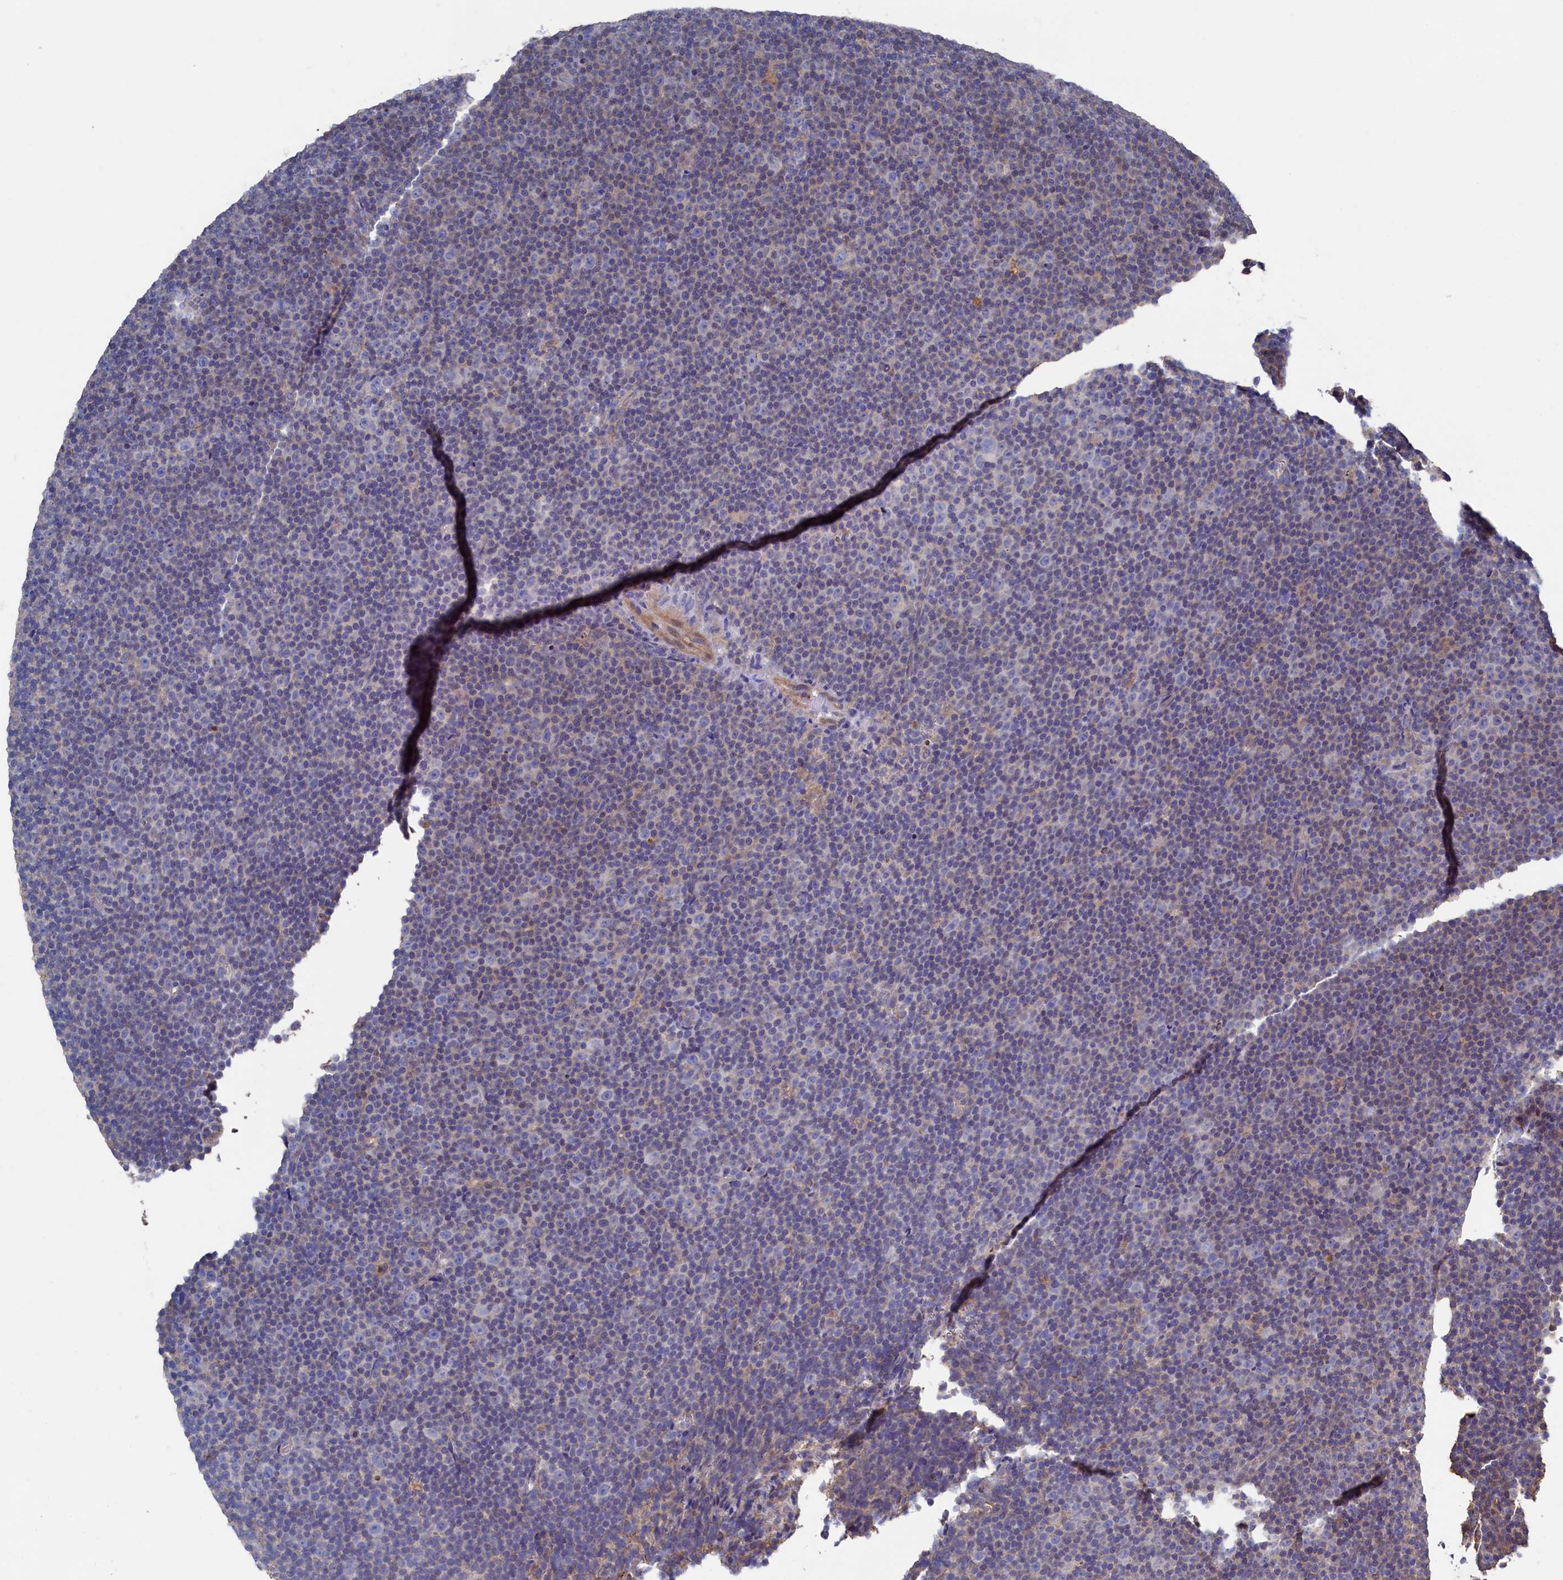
{"staining": {"intensity": "negative", "quantity": "none", "location": "none"}, "tissue": "lymphoma", "cell_type": "Tumor cells", "image_type": "cancer", "snomed": [{"axis": "morphology", "description": "Malignant lymphoma, non-Hodgkin's type, Low grade"}, {"axis": "topography", "description": "Lymph node"}], "caption": "An immunohistochemistry (IHC) histopathology image of lymphoma is shown. There is no staining in tumor cells of lymphoma.", "gene": "TK2", "patient": {"sex": "female", "age": 67}}